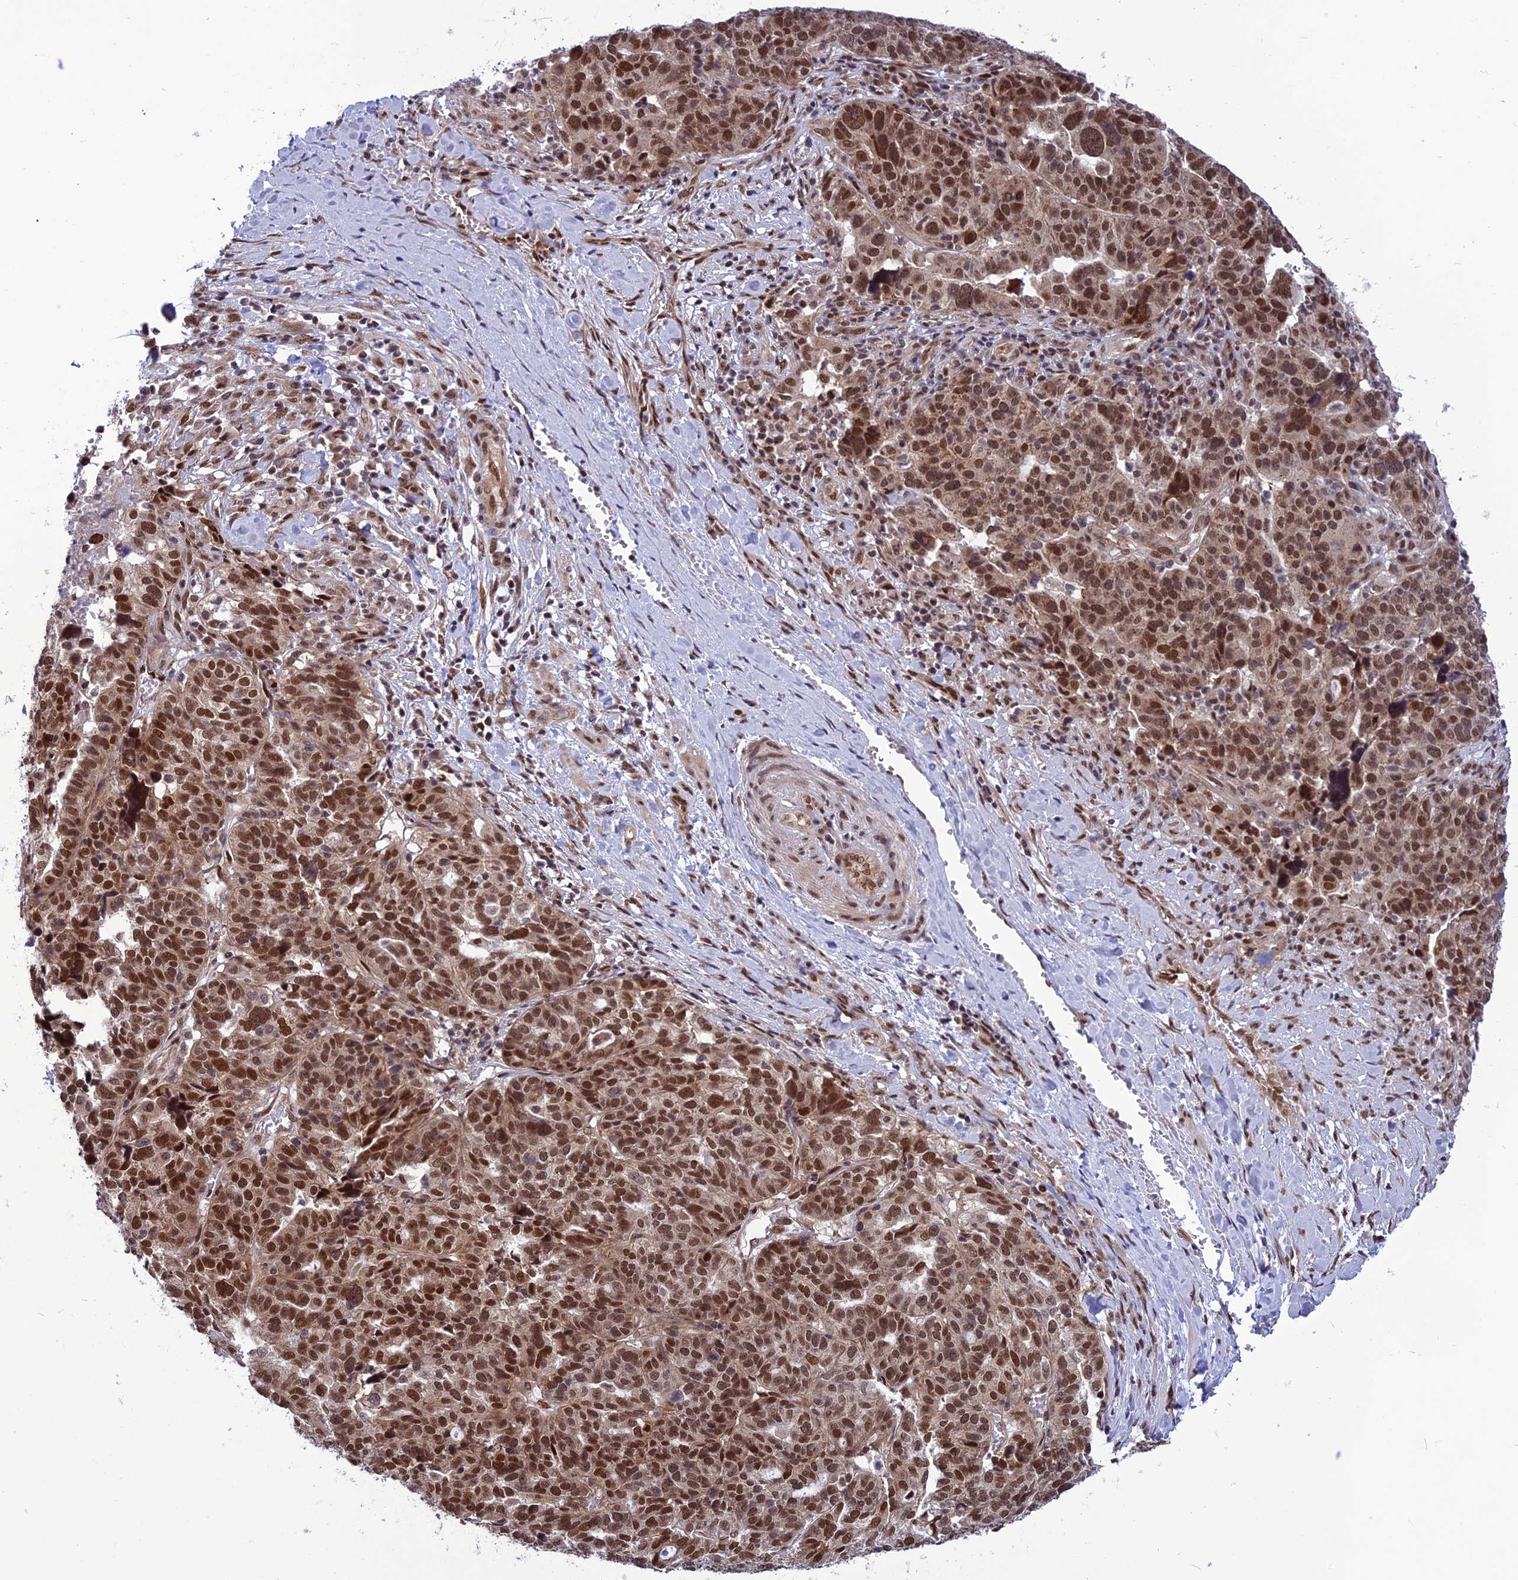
{"staining": {"intensity": "strong", "quantity": ">75%", "location": "nuclear"}, "tissue": "ovarian cancer", "cell_type": "Tumor cells", "image_type": "cancer", "snomed": [{"axis": "morphology", "description": "Cystadenocarcinoma, serous, NOS"}, {"axis": "topography", "description": "Ovary"}], "caption": "Human serous cystadenocarcinoma (ovarian) stained with a brown dye demonstrates strong nuclear positive expression in about >75% of tumor cells.", "gene": "RTRAF", "patient": {"sex": "female", "age": 59}}